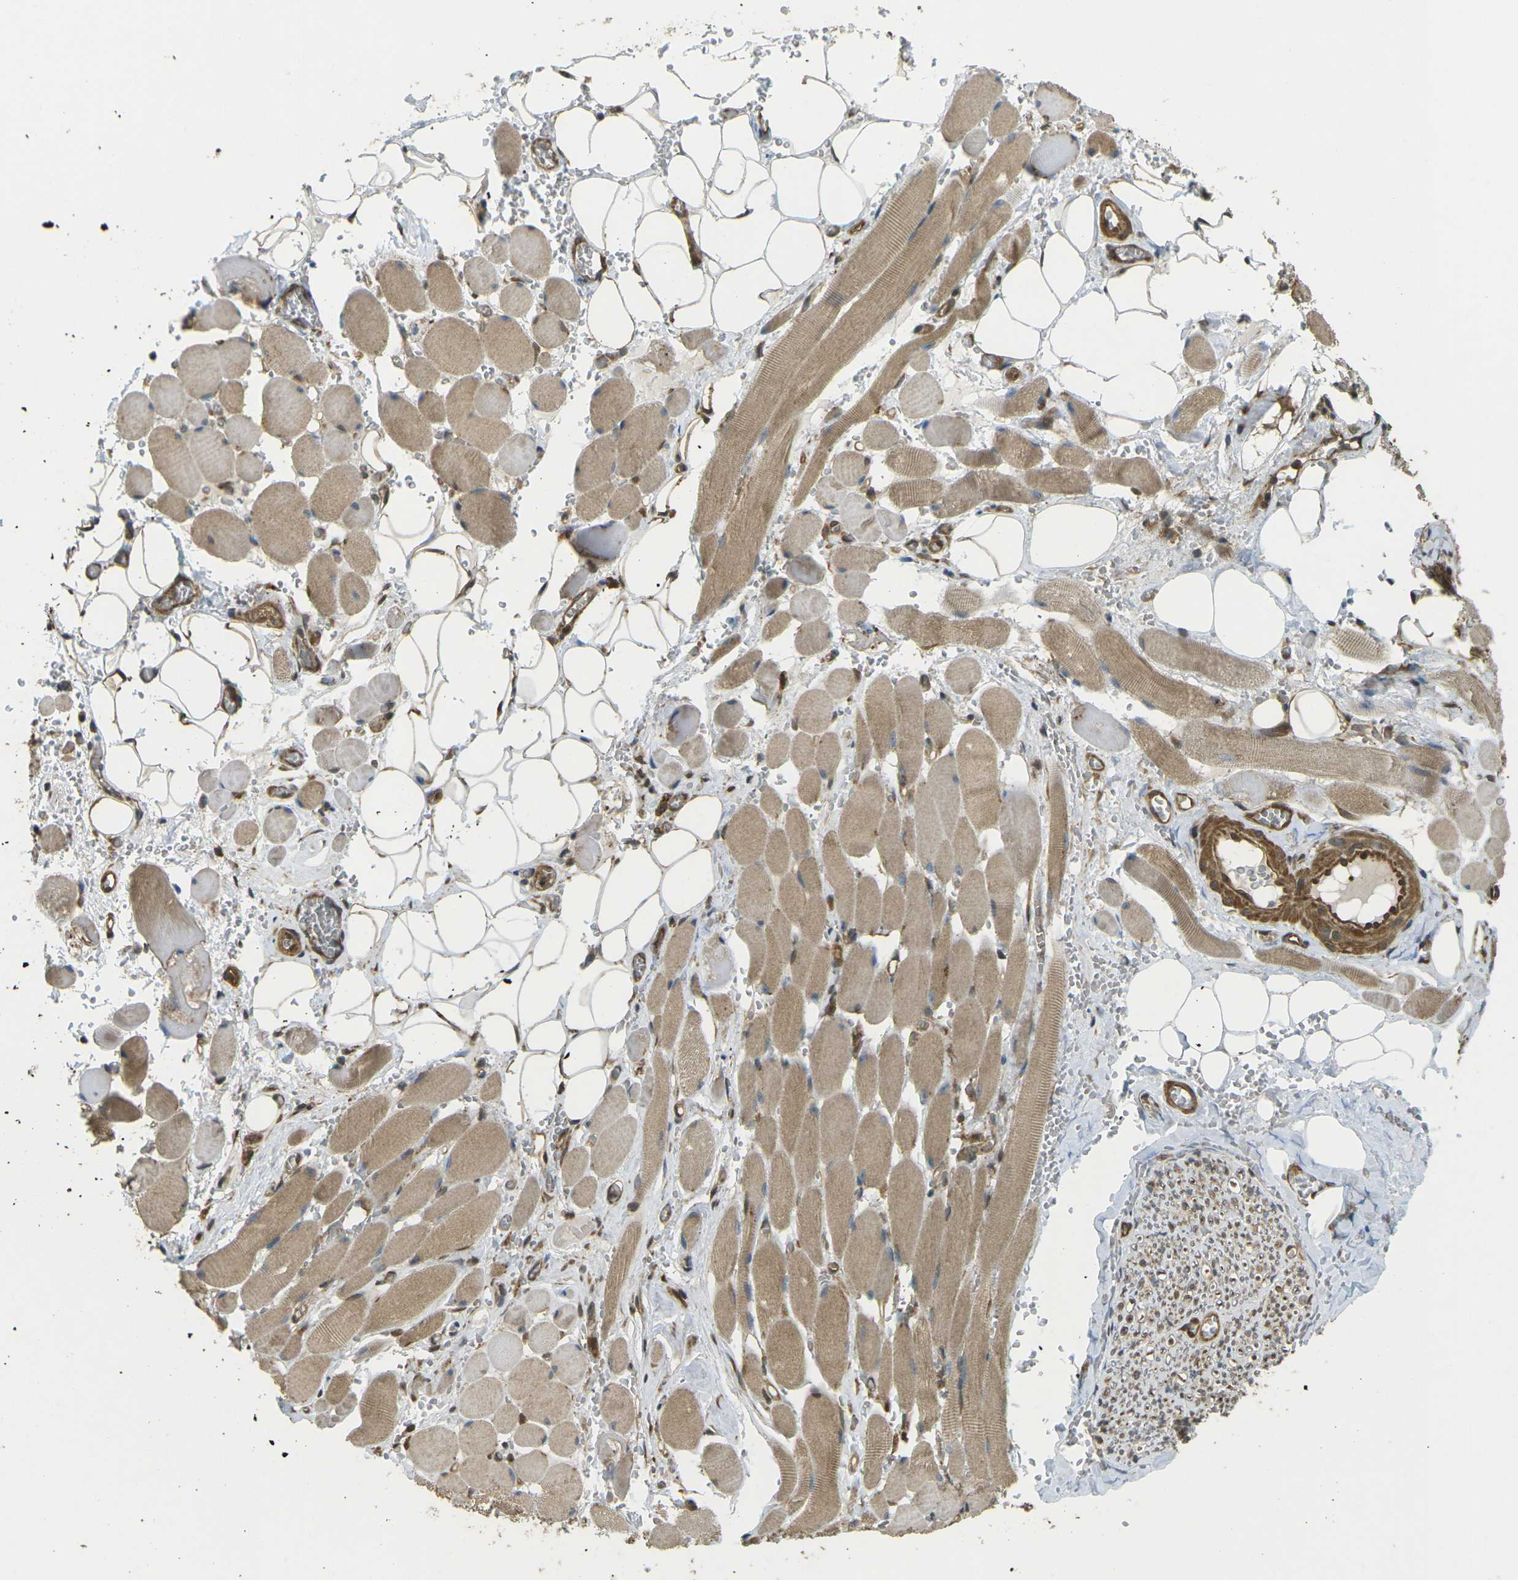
{"staining": {"intensity": "moderate", "quantity": ">75%", "location": "cytoplasmic/membranous"}, "tissue": "adipose tissue", "cell_type": "Adipocytes", "image_type": "normal", "snomed": [{"axis": "morphology", "description": "Squamous cell carcinoma, NOS"}, {"axis": "topography", "description": "Oral tissue"}, {"axis": "topography", "description": "Head-Neck"}], "caption": "DAB (3,3'-diaminobenzidine) immunohistochemical staining of unremarkable human adipose tissue reveals moderate cytoplasmic/membranous protein staining in approximately >75% of adipocytes. (DAB (3,3'-diaminobenzidine) IHC with brightfield microscopy, high magnification).", "gene": "CHMP3", "patient": {"sex": "female", "age": 50}}